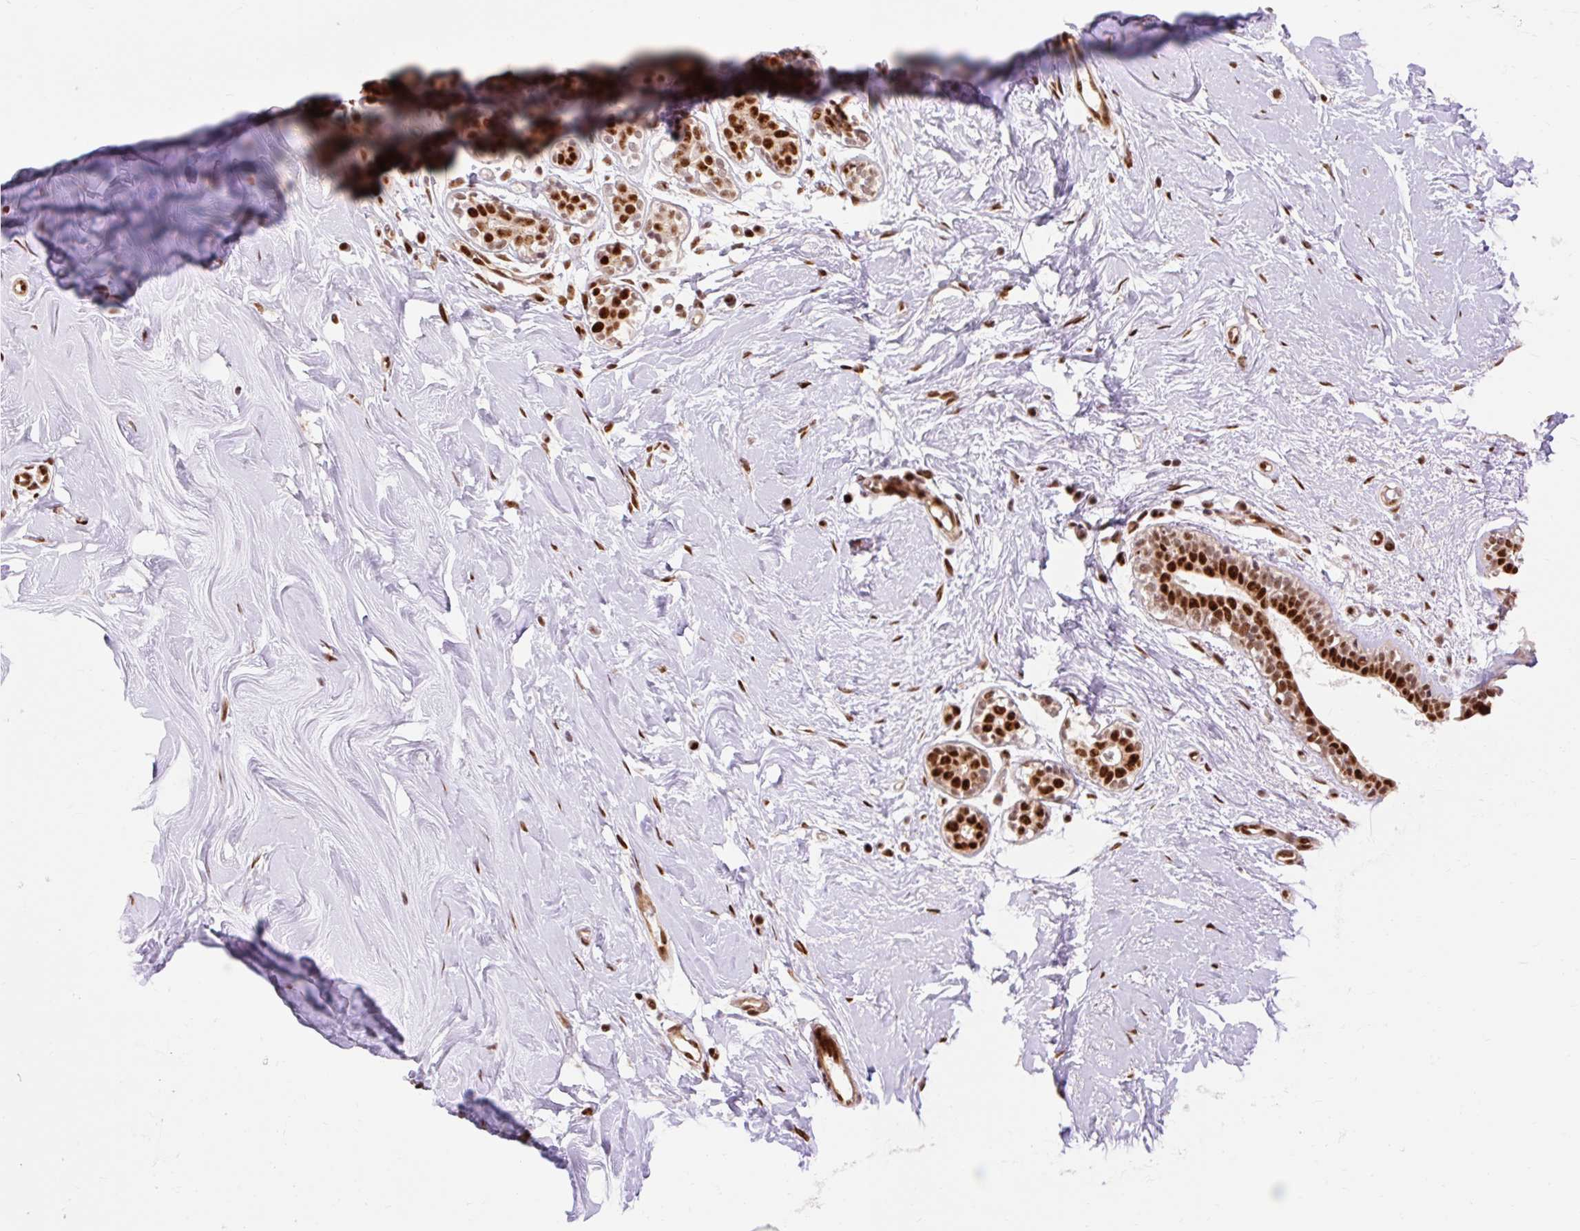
{"staining": {"intensity": "moderate", "quantity": "<25%", "location": "nuclear"}, "tissue": "breast", "cell_type": "Adipocytes", "image_type": "normal", "snomed": [{"axis": "morphology", "description": "Normal tissue, NOS"}, {"axis": "topography", "description": "Breast"}], "caption": "Breast was stained to show a protein in brown. There is low levels of moderate nuclear positivity in about <25% of adipocytes. The protein of interest is shown in brown color, while the nuclei are stained blue.", "gene": "MECOM", "patient": {"sex": "female", "age": 27}}